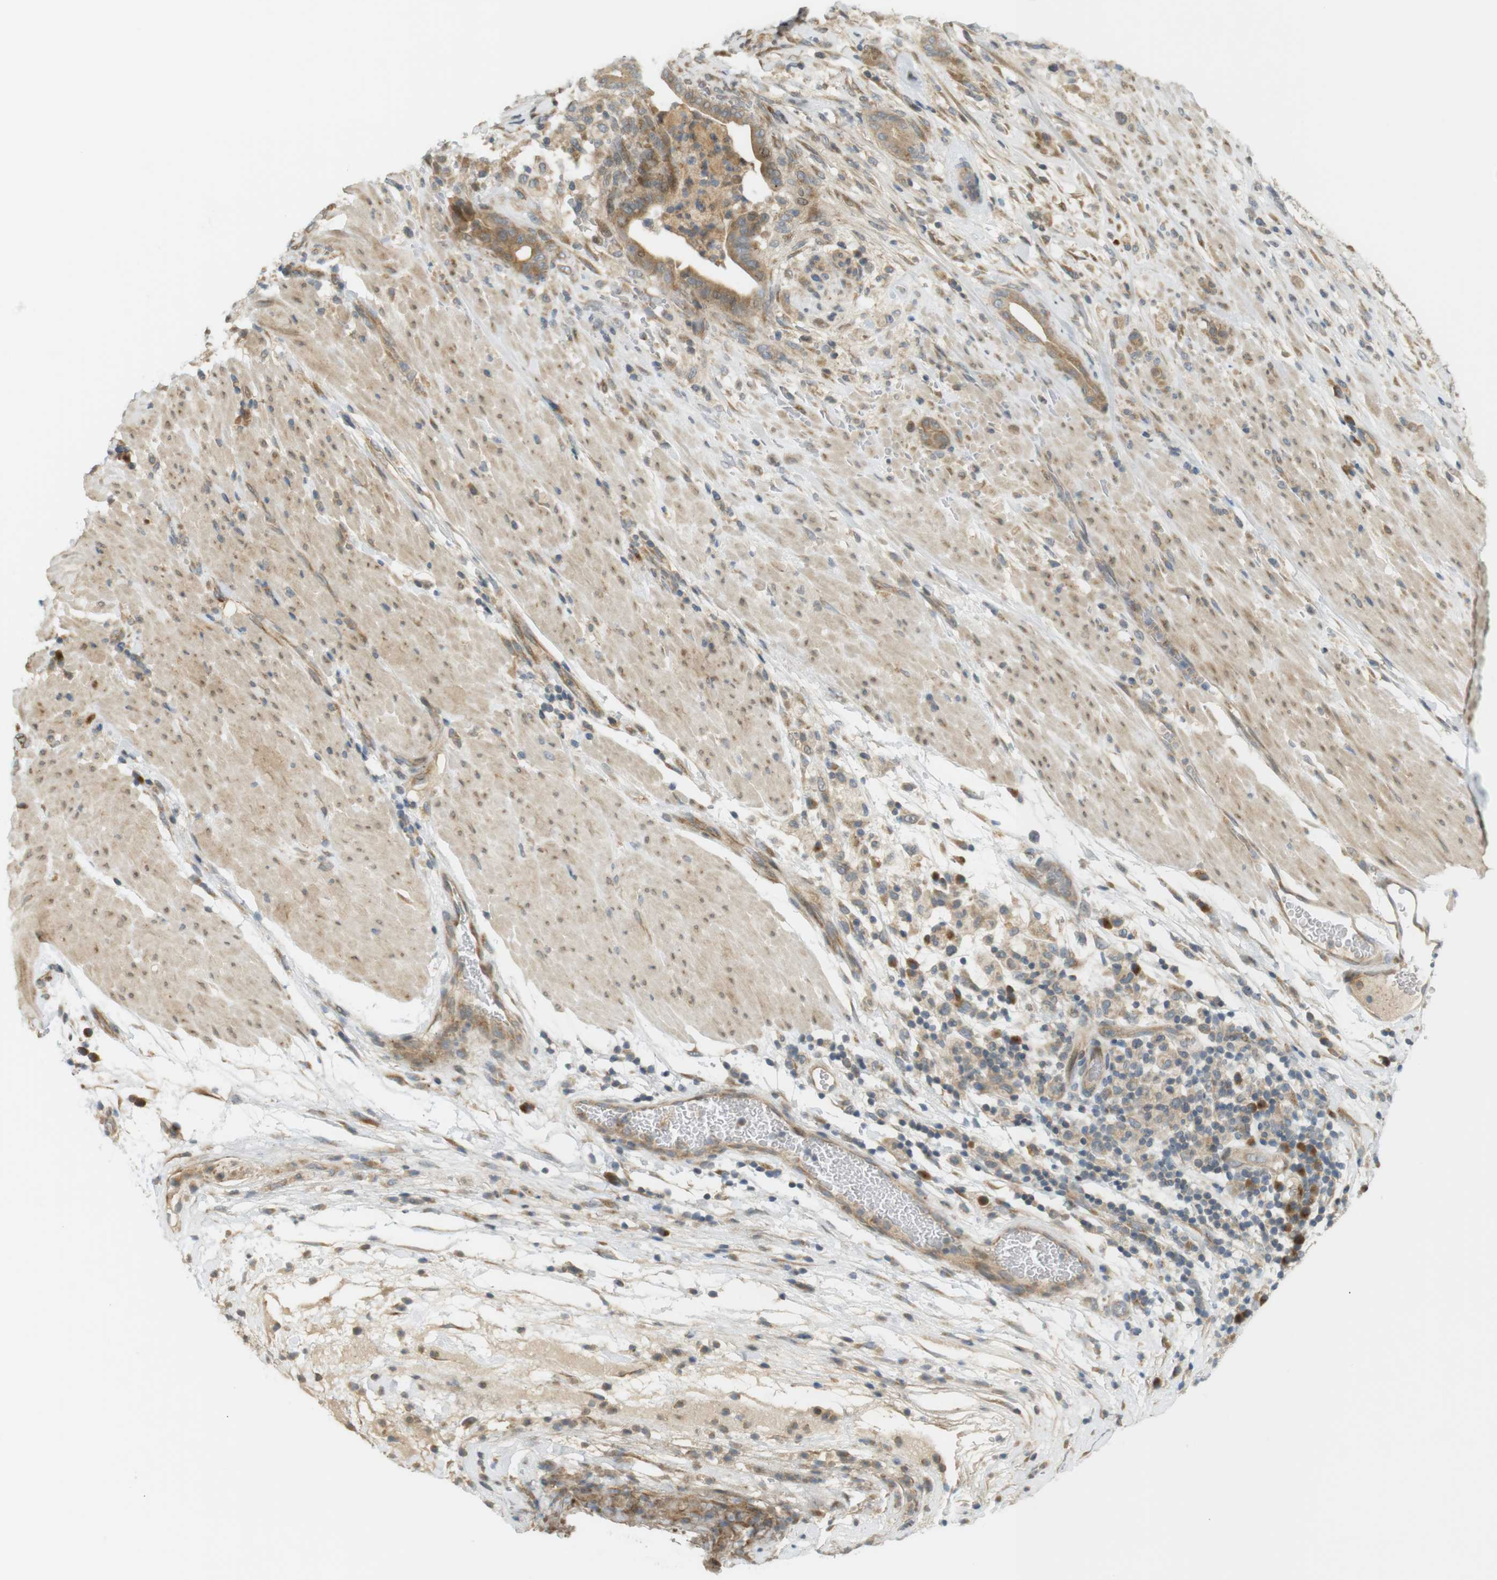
{"staining": {"intensity": "moderate", "quantity": ">75%", "location": "cytoplasmic/membranous"}, "tissue": "pancreatic cancer", "cell_type": "Tumor cells", "image_type": "cancer", "snomed": [{"axis": "morphology", "description": "Adenocarcinoma, NOS"}, {"axis": "topography", "description": "Pancreas"}], "caption": "Tumor cells display moderate cytoplasmic/membranous positivity in about >75% of cells in pancreatic adenocarcinoma.", "gene": "CLRN3", "patient": {"sex": "male", "age": 63}}